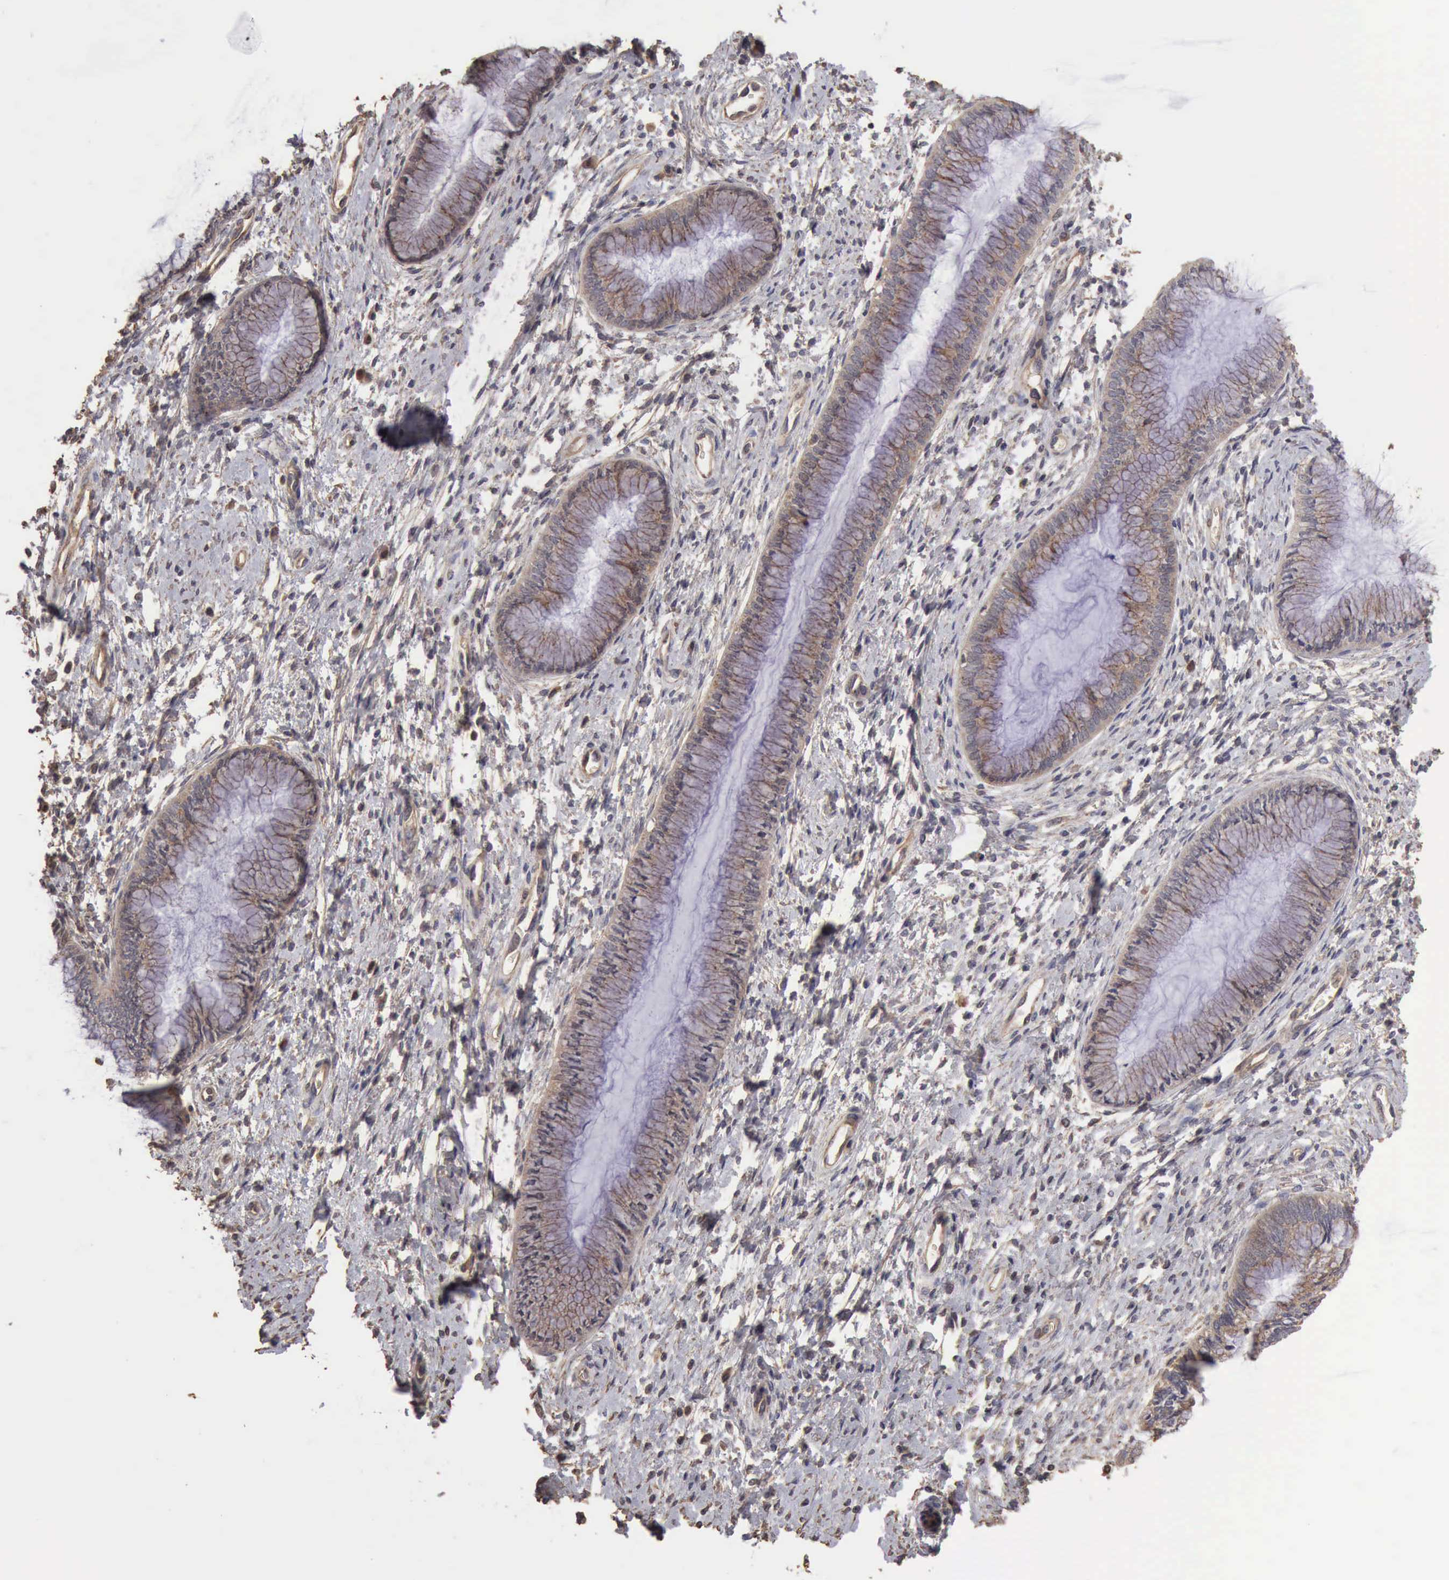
{"staining": {"intensity": "weak", "quantity": "25%-75%", "location": "cytoplasmic/membranous"}, "tissue": "cervix", "cell_type": "Glandular cells", "image_type": "normal", "snomed": [{"axis": "morphology", "description": "Normal tissue, NOS"}, {"axis": "topography", "description": "Cervix"}], "caption": "This photomicrograph shows immunohistochemistry (IHC) staining of normal human cervix, with low weak cytoplasmic/membranous expression in approximately 25%-75% of glandular cells.", "gene": "BMX", "patient": {"sex": "female", "age": 27}}